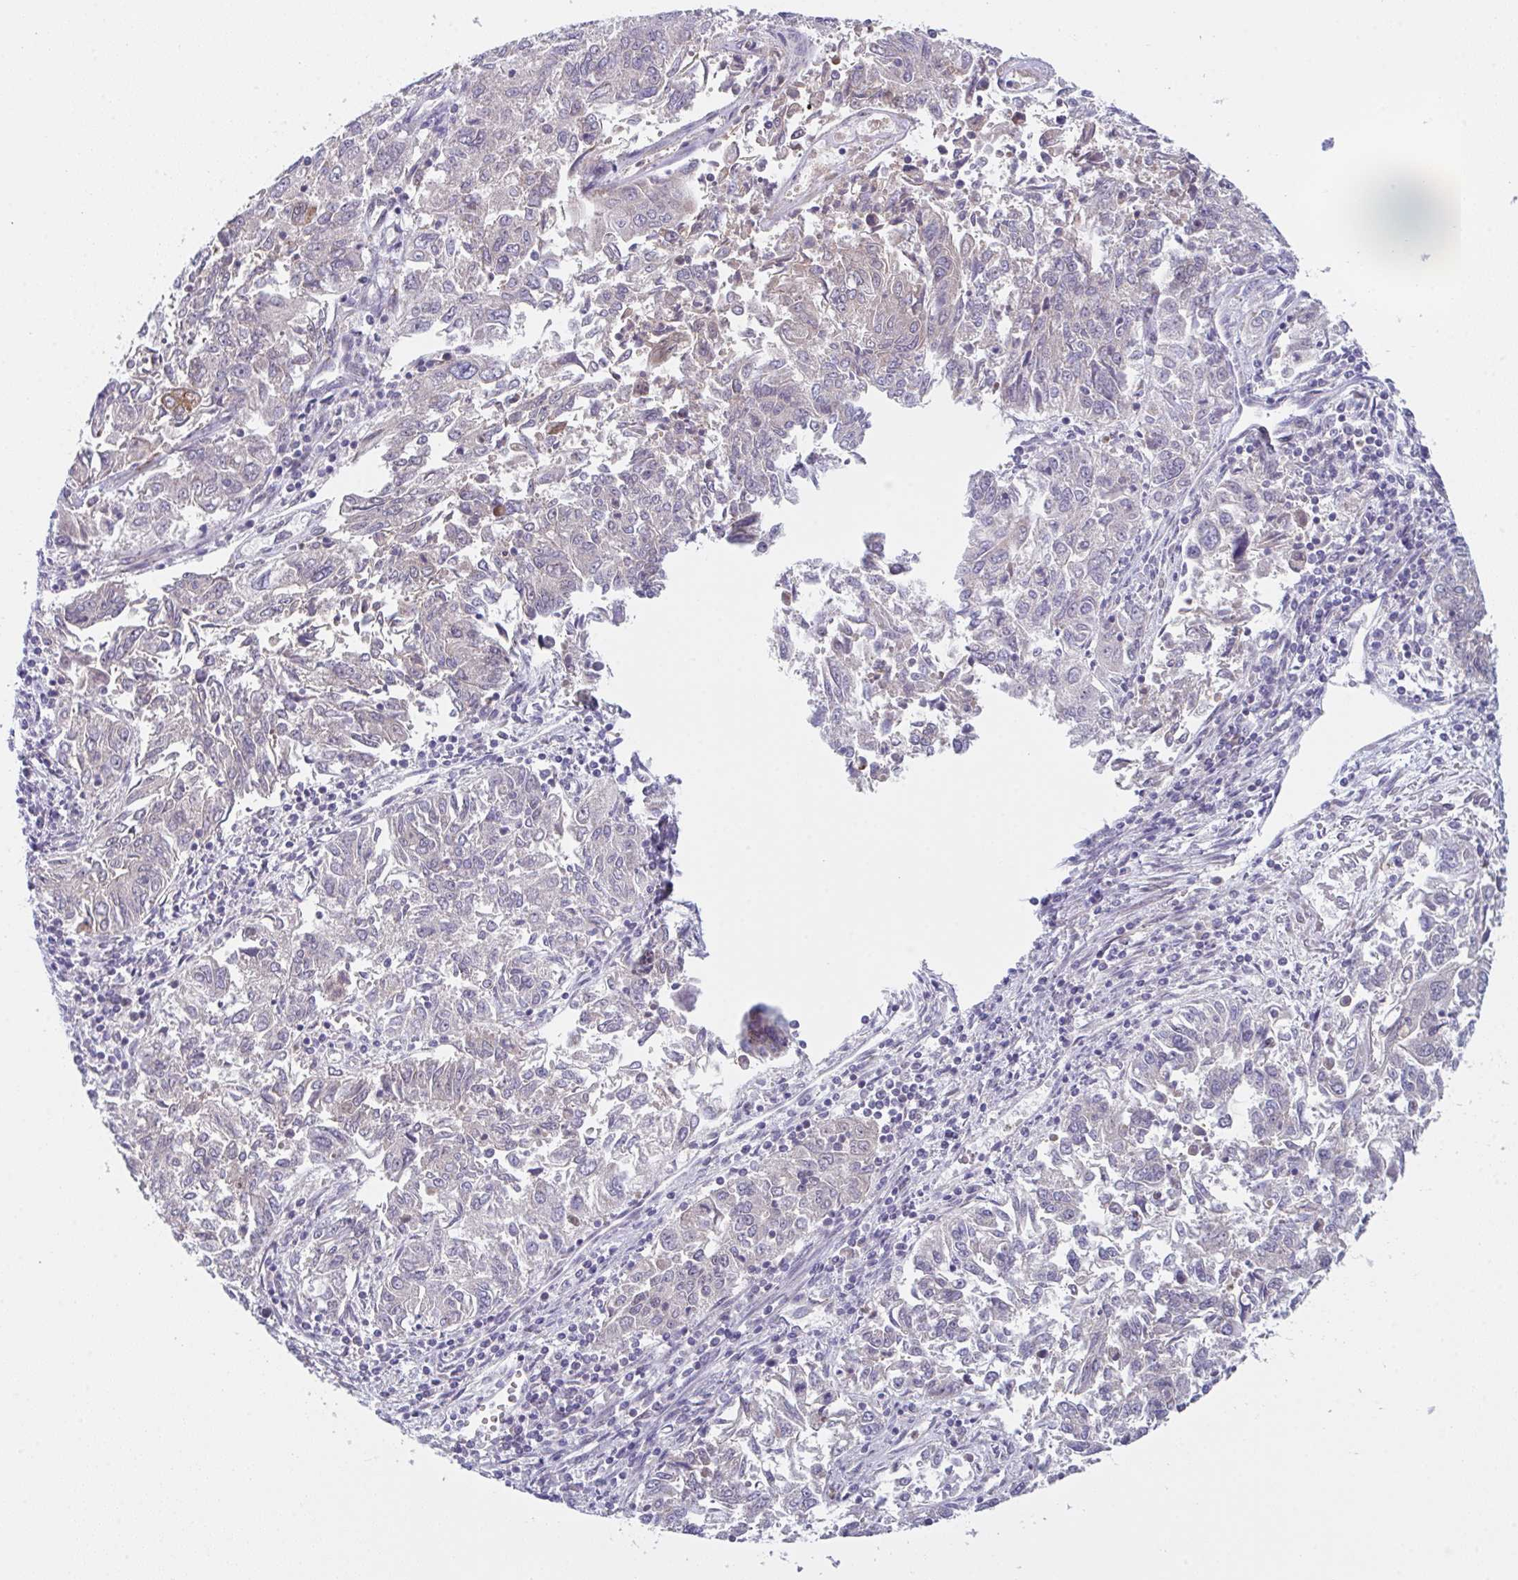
{"staining": {"intensity": "negative", "quantity": "none", "location": "none"}, "tissue": "endometrial cancer", "cell_type": "Tumor cells", "image_type": "cancer", "snomed": [{"axis": "morphology", "description": "Adenocarcinoma, NOS"}, {"axis": "topography", "description": "Endometrium"}], "caption": "A histopathology image of human adenocarcinoma (endometrial) is negative for staining in tumor cells.", "gene": "RBM18", "patient": {"sex": "female", "age": 42}}